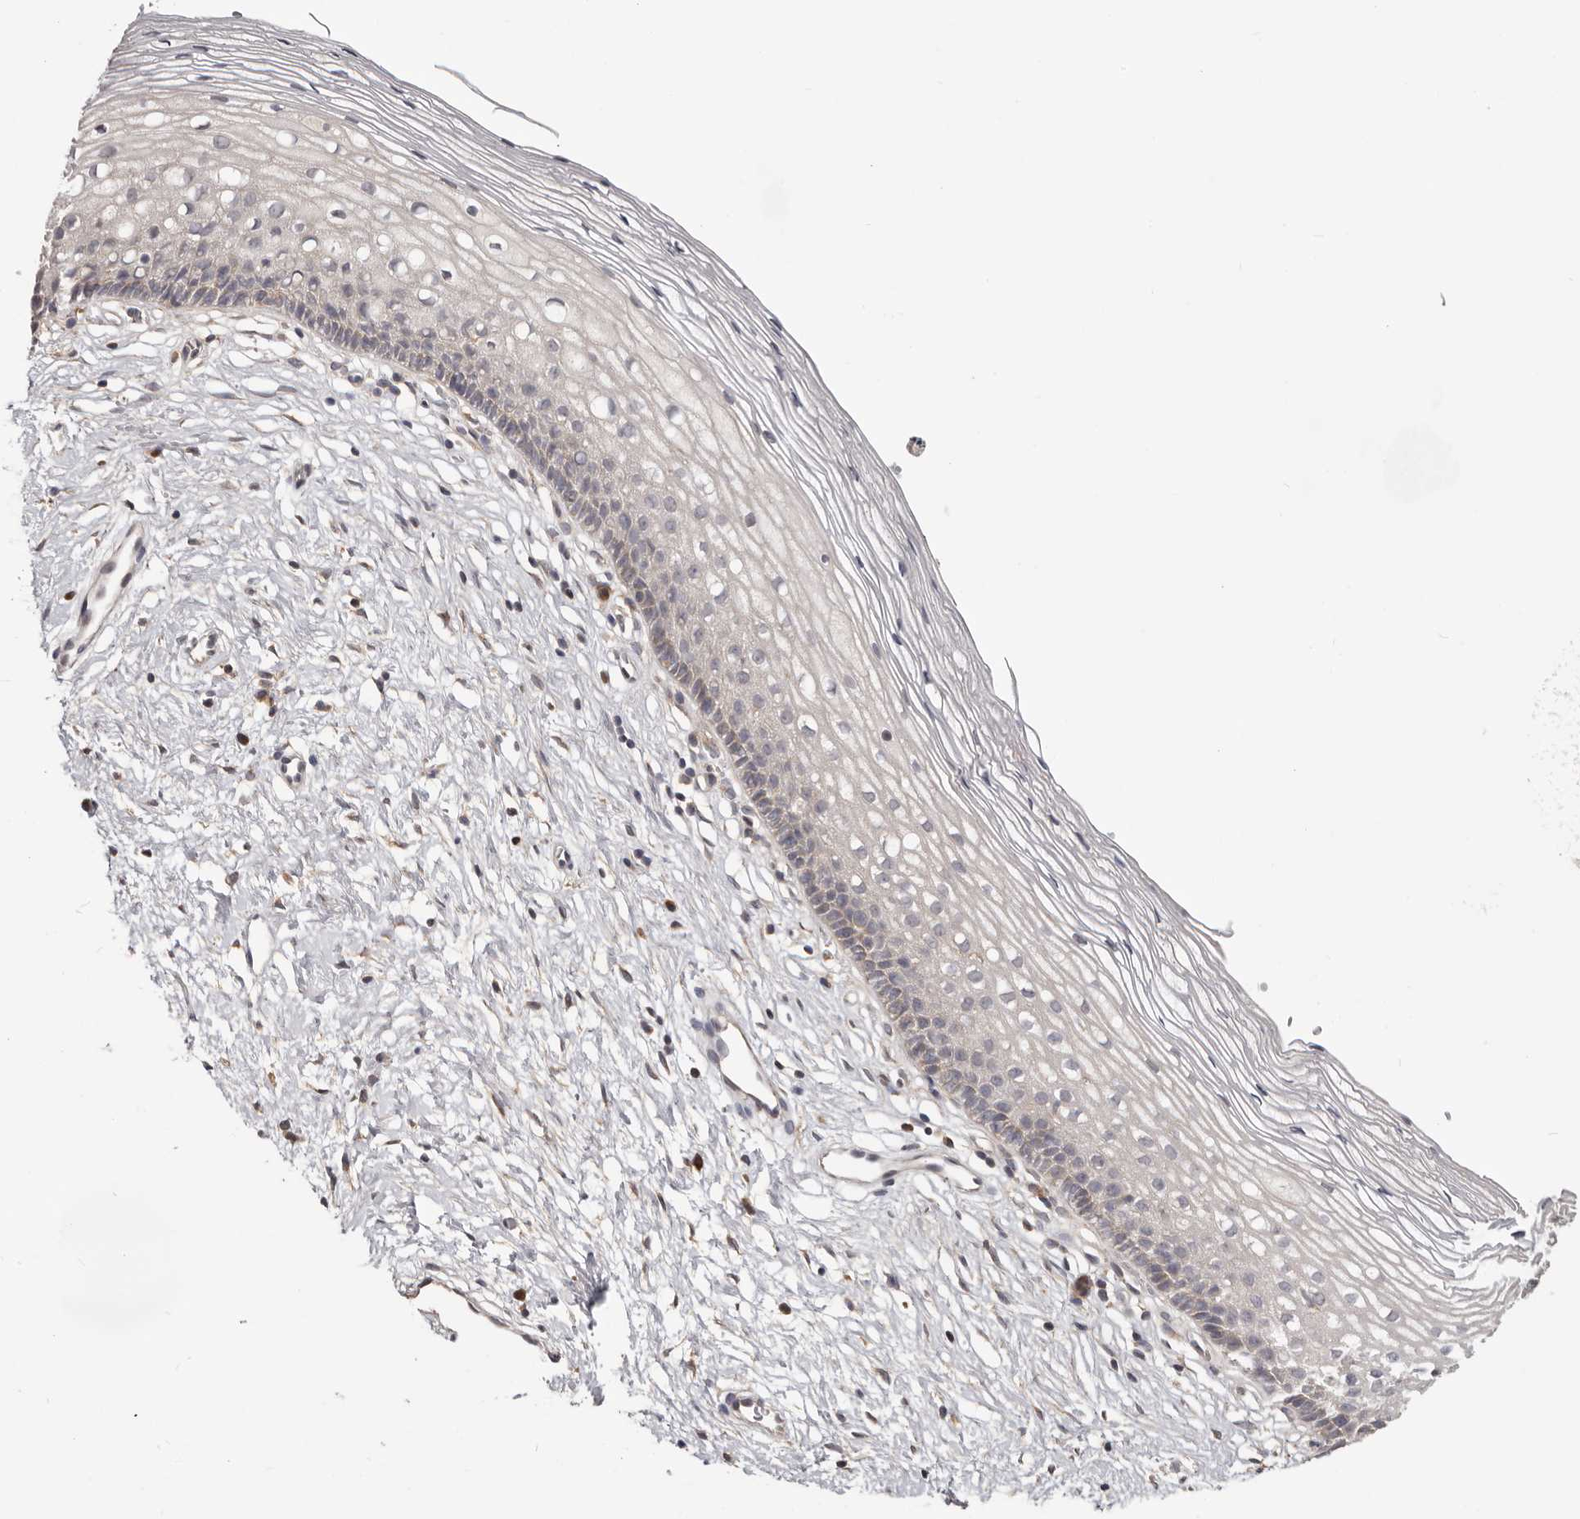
{"staining": {"intensity": "negative", "quantity": "none", "location": "none"}, "tissue": "cervix", "cell_type": "Glandular cells", "image_type": "normal", "snomed": [{"axis": "morphology", "description": "Normal tissue, NOS"}, {"axis": "topography", "description": "Cervix"}], "caption": "DAB (3,3'-diaminobenzidine) immunohistochemical staining of unremarkable human cervix demonstrates no significant expression in glandular cells.", "gene": "LRP6", "patient": {"sex": "female", "age": 27}}